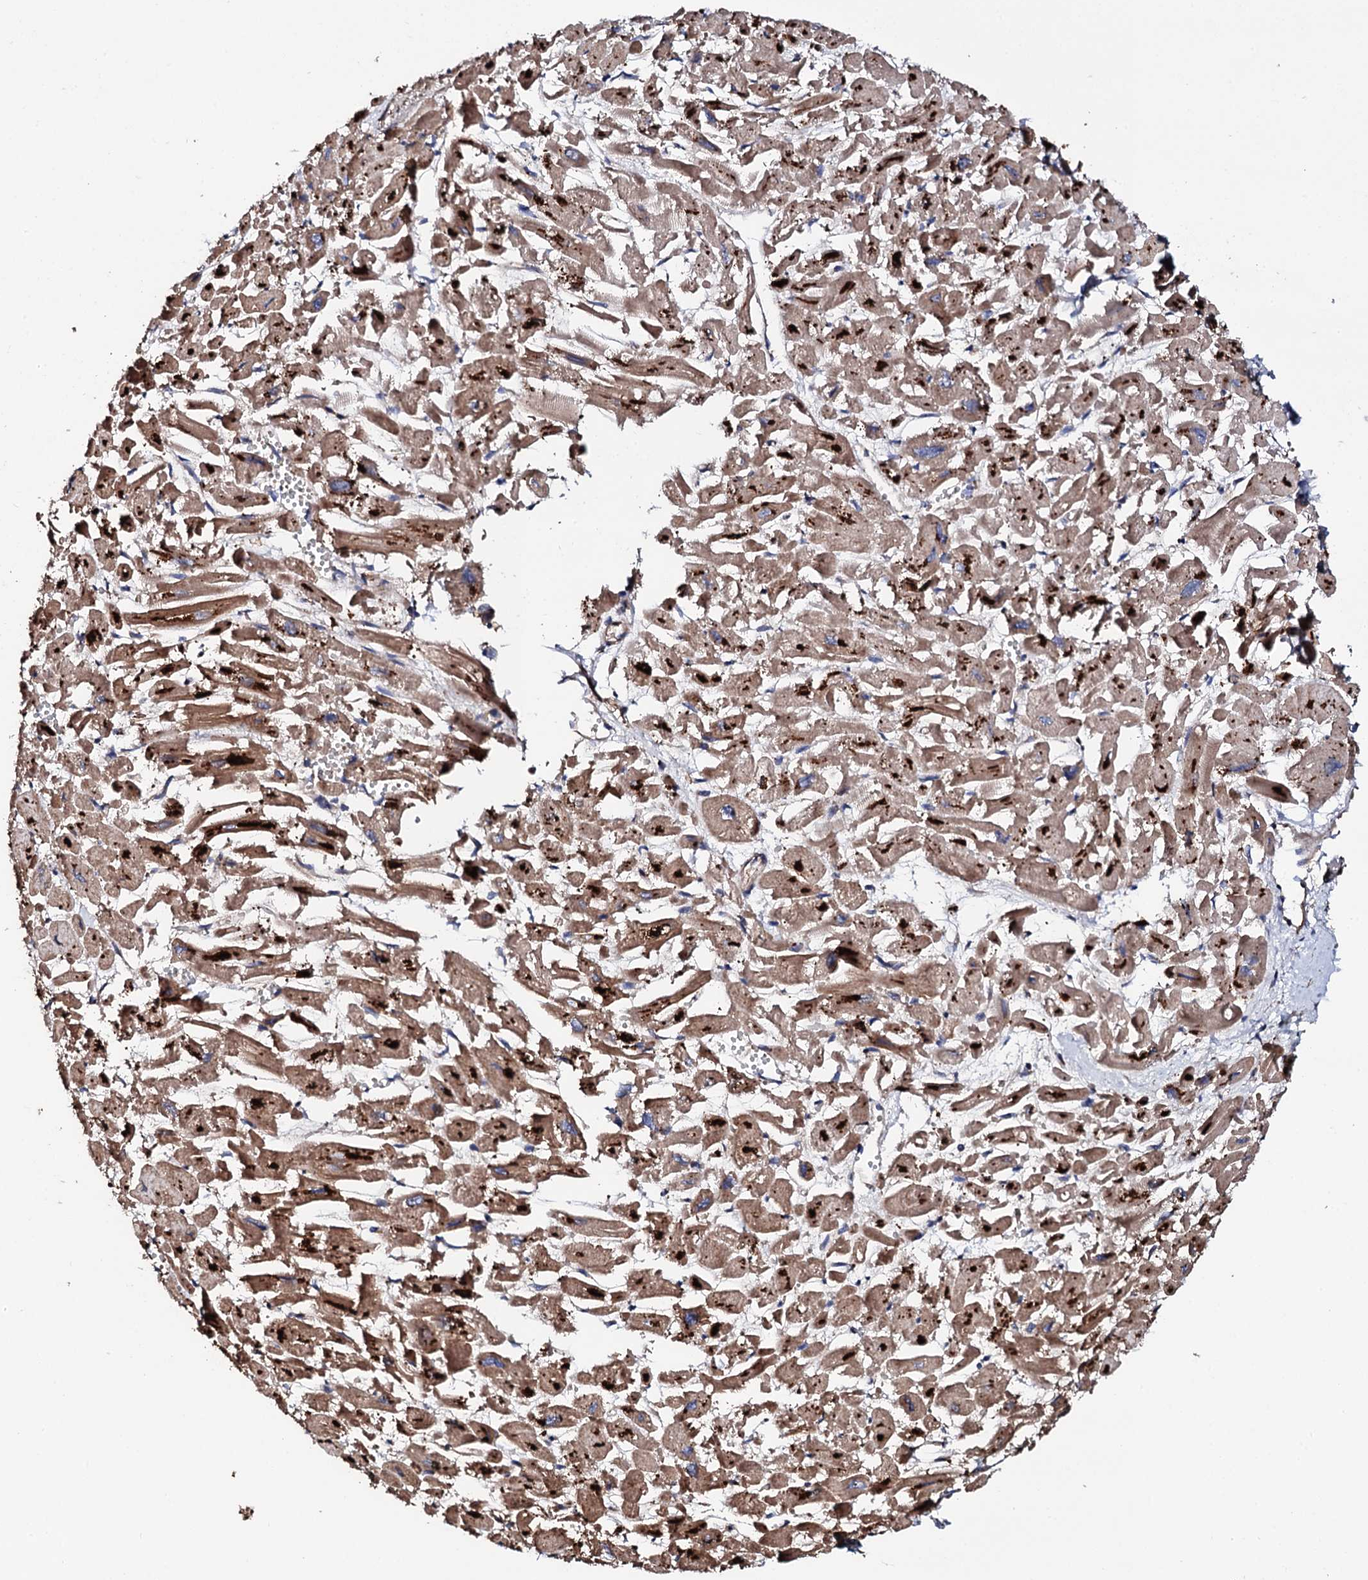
{"staining": {"intensity": "moderate", "quantity": ">75%", "location": "cytoplasmic/membranous"}, "tissue": "heart muscle", "cell_type": "Cardiomyocytes", "image_type": "normal", "snomed": [{"axis": "morphology", "description": "Normal tissue, NOS"}, {"axis": "topography", "description": "Heart"}], "caption": "Protein expression analysis of normal heart muscle exhibits moderate cytoplasmic/membranous staining in about >75% of cardiomyocytes. The protein of interest is stained brown, and the nuclei are stained in blue (DAB IHC with brightfield microscopy, high magnification).", "gene": "CKAP5", "patient": {"sex": "male", "age": 54}}